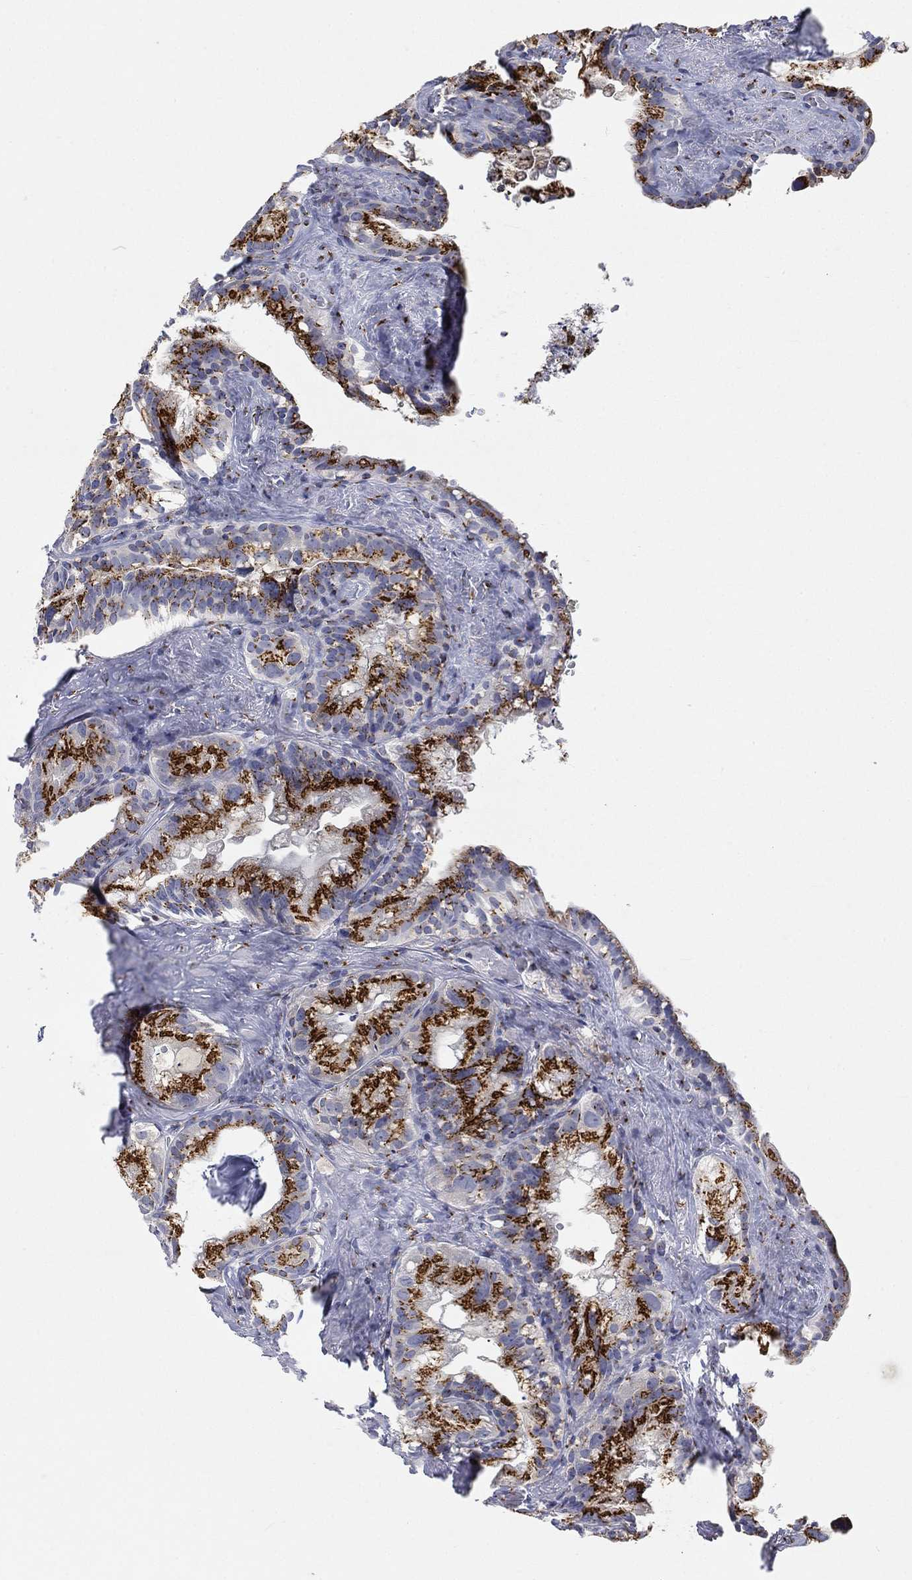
{"staining": {"intensity": "strong", "quantity": ">75%", "location": "cytoplasmic/membranous"}, "tissue": "seminal vesicle", "cell_type": "Glandular cells", "image_type": "normal", "snomed": [{"axis": "morphology", "description": "Normal tissue, NOS"}, {"axis": "topography", "description": "Seminal veicle"}], "caption": "IHC image of benign human seminal vesicle stained for a protein (brown), which displays high levels of strong cytoplasmic/membranous staining in about >75% of glandular cells.", "gene": "TICAM1", "patient": {"sex": "male", "age": 72}}